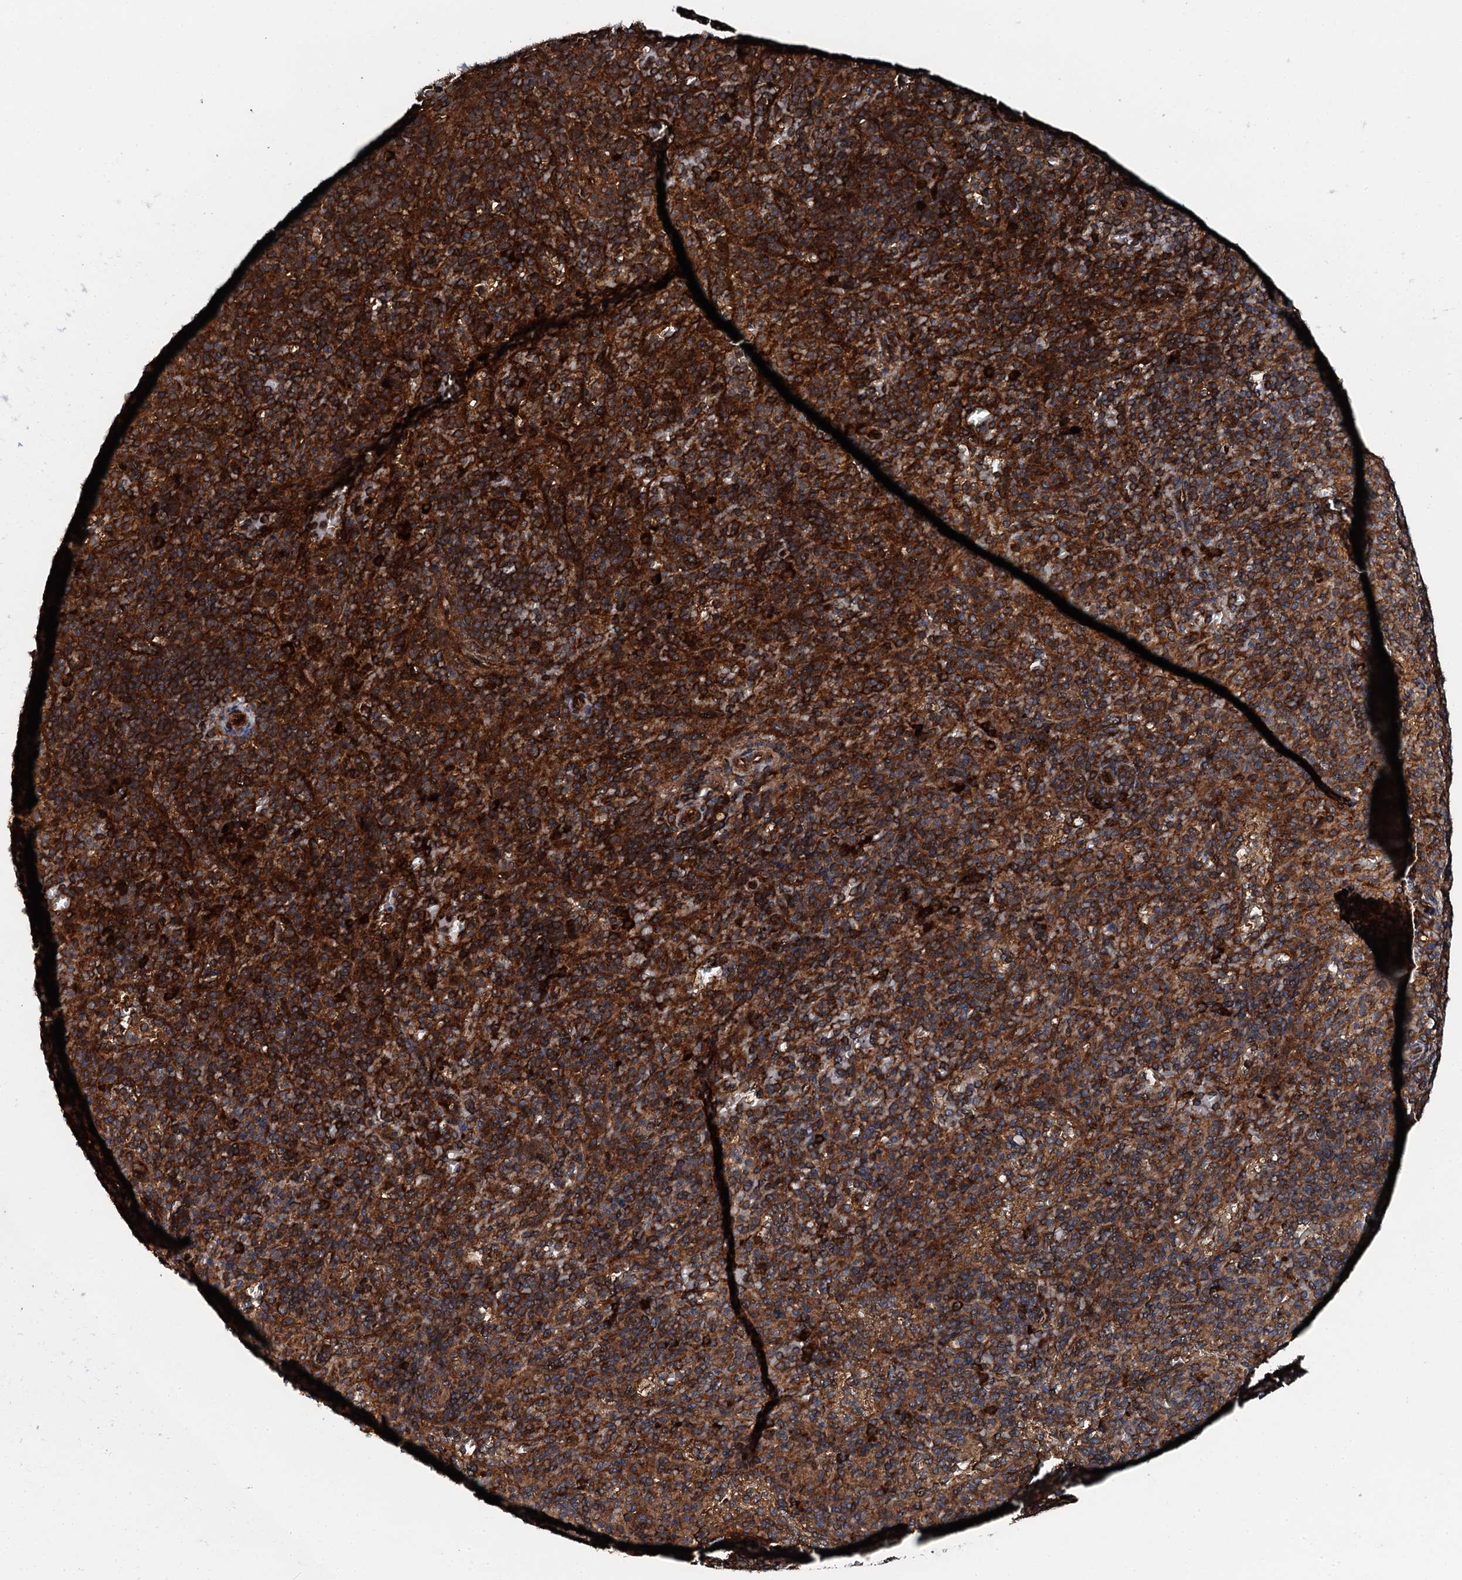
{"staining": {"intensity": "strong", "quantity": ">75%", "location": "cytoplasmic/membranous"}, "tissue": "spleen", "cell_type": "Cells in red pulp", "image_type": "normal", "snomed": [{"axis": "morphology", "description": "Normal tissue, NOS"}, {"axis": "topography", "description": "Spleen"}], "caption": "DAB (3,3'-diaminobenzidine) immunohistochemical staining of normal human spleen displays strong cytoplasmic/membranous protein positivity in approximately >75% of cells in red pulp. The protein is stained brown, and the nuclei are stained in blue (DAB (3,3'-diaminobenzidine) IHC with brightfield microscopy, high magnification).", "gene": "FLYWCH1", "patient": {"sex": "male", "age": 82}}